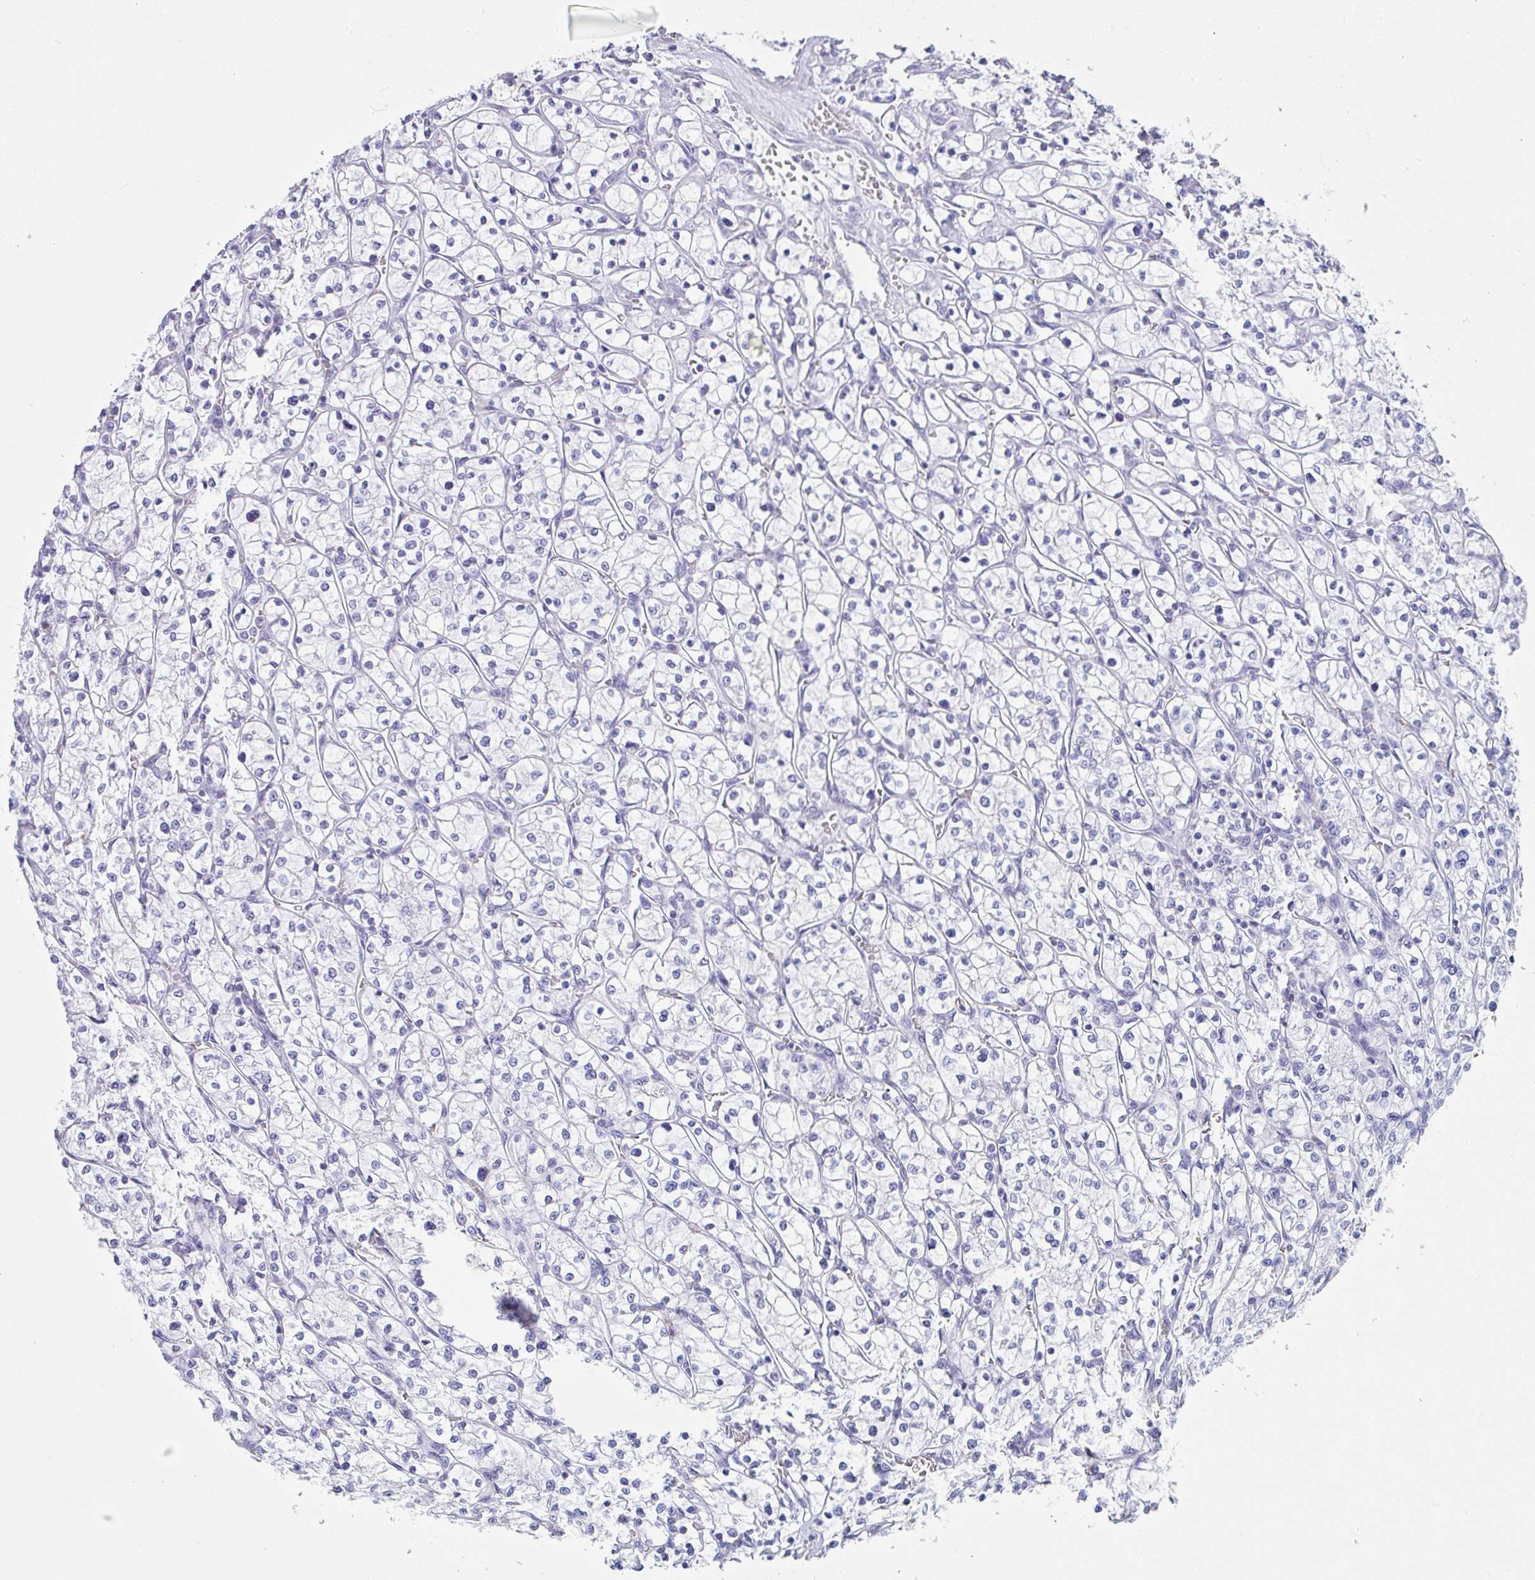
{"staining": {"intensity": "negative", "quantity": "none", "location": "none"}, "tissue": "renal cancer", "cell_type": "Tumor cells", "image_type": "cancer", "snomed": [{"axis": "morphology", "description": "Adenocarcinoma, NOS"}, {"axis": "topography", "description": "Kidney"}], "caption": "Tumor cells are negative for brown protein staining in renal cancer. Nuclei are stained in blue.", "gene": "TAS2R41", "patient": {"sex": "female", "age": 64}}